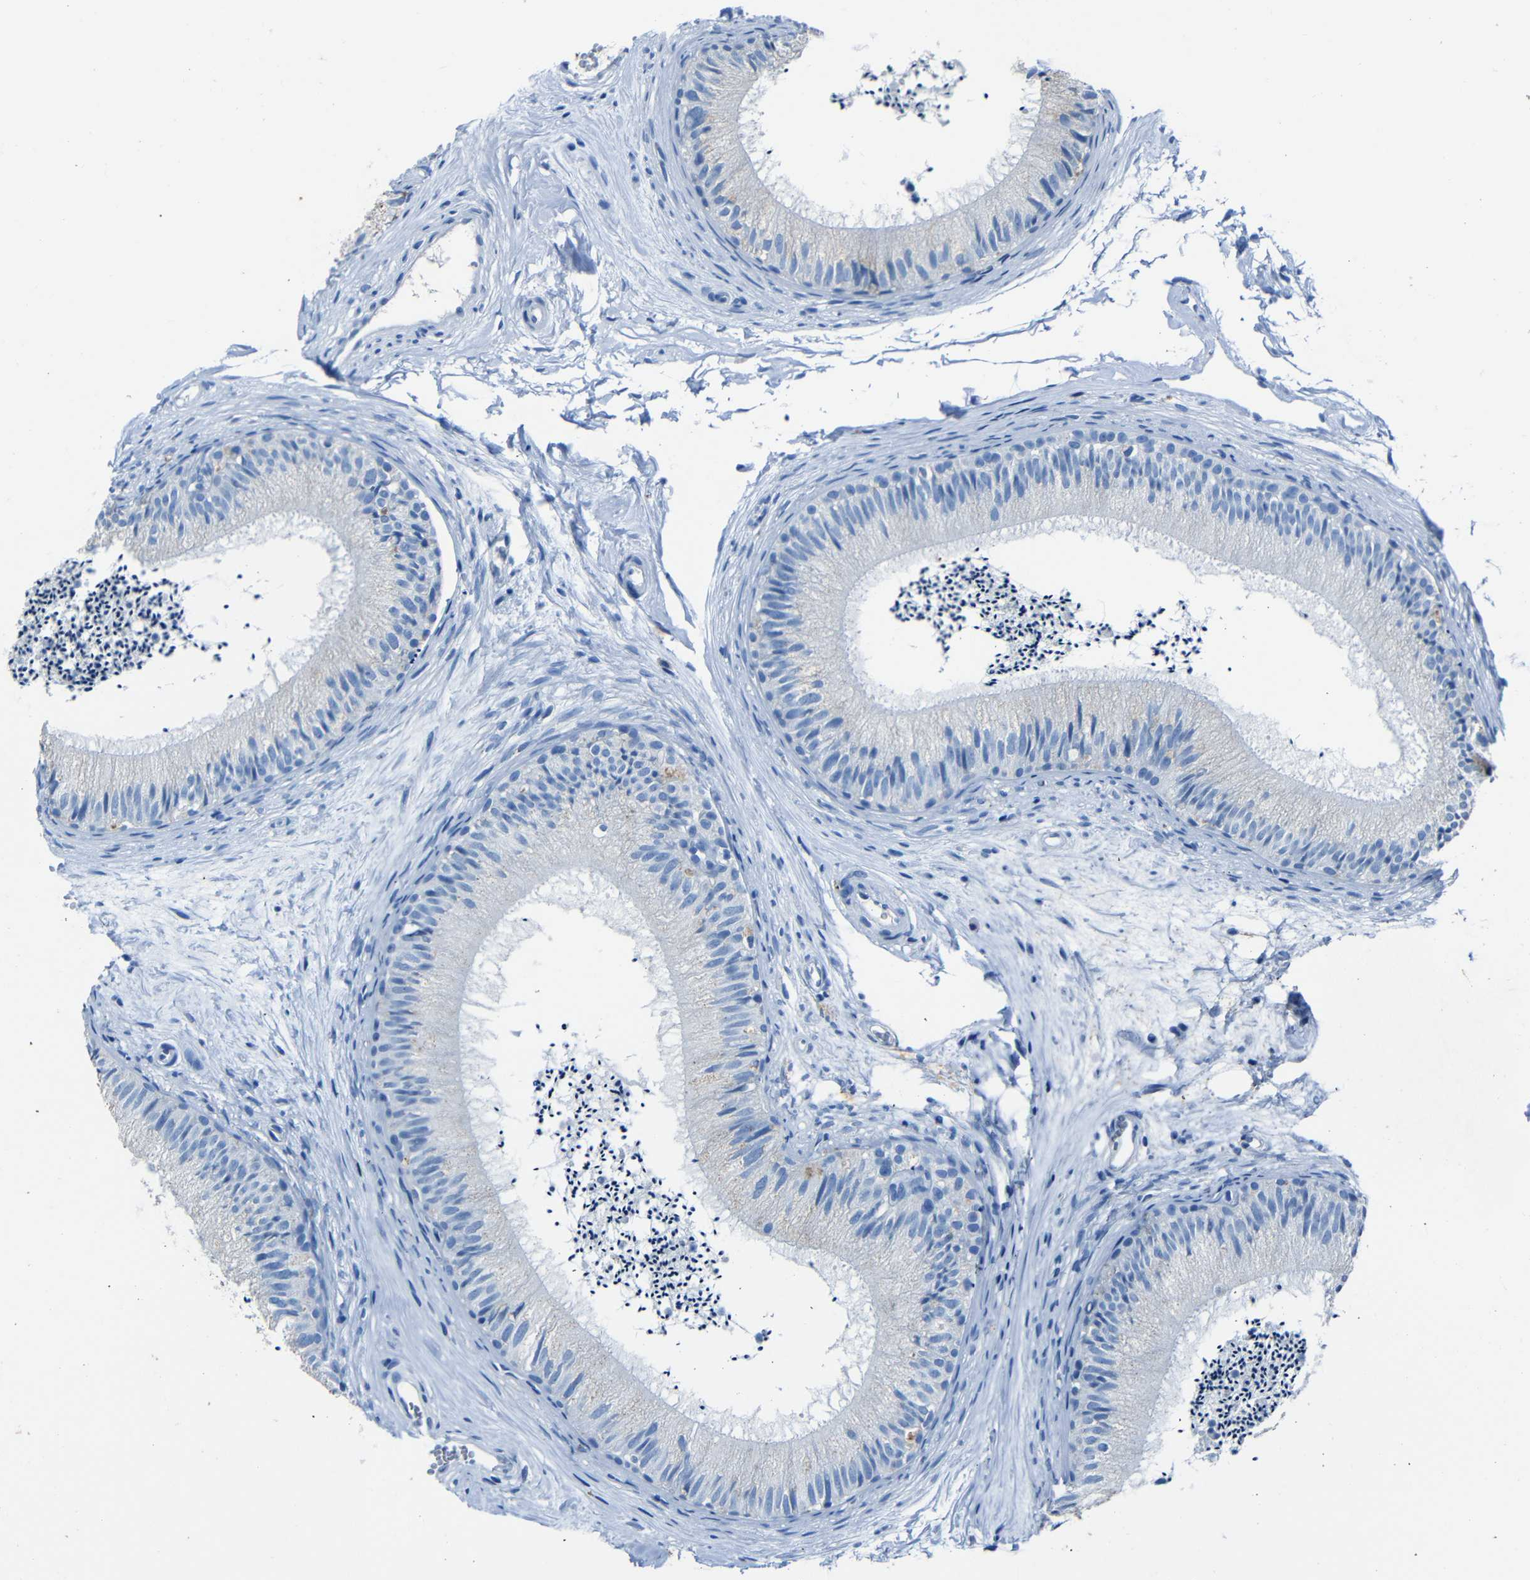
{"staining": {"intensity": "negative", "quantity": "none", "location": "none"}, "tissue": "epididymis", "cell_type": "Glandular cells", "image_type": "normal", "snomed": [{"axis": "morphology", "description": "Normal tissue, NOS"}, {"axis": "topography", "description": "Epididymis"}], "caption": "Immunohistochemistry image of normal epididymis: human epididymis stained with DAB displays no significant protein expression in glandular cells.", "gene": "CLDN11", "patient": {"sex": "male", "age": 56}}